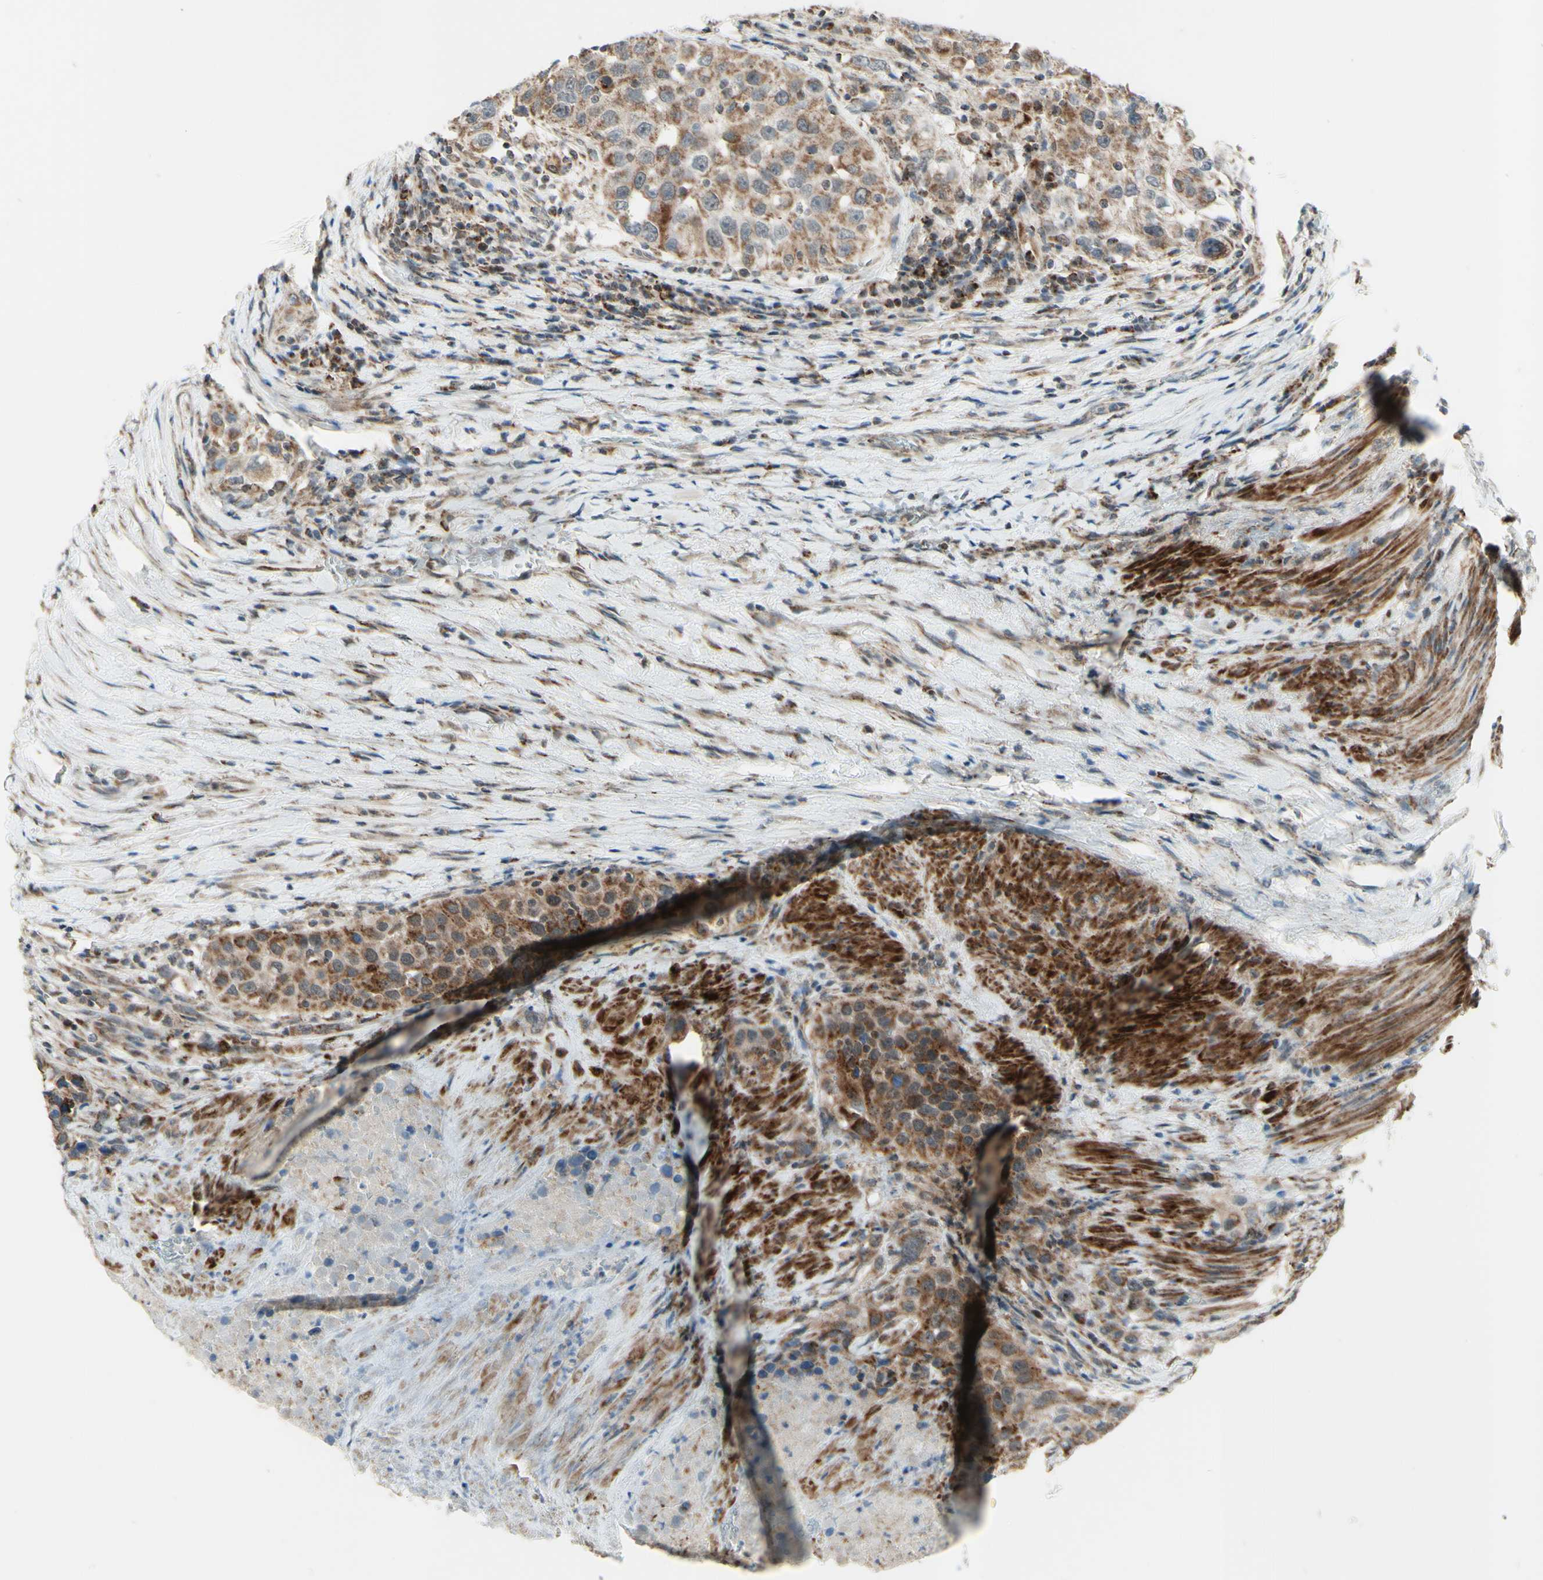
{"staining": {"intensity": "moderate", "quantity": ">75%", "location": "cytoplasmic/membranous"}, "tissue": "urothelial cancer", "cell_type": "Tumor cells", "image_type": "cancer", "snomed": [{"axis": "morphology", "description": "Urothelial carcinoma, High grade"}, {"axis": "topography", "description": "Urinary bladder"}], "caption": "High-grade urothelial carcinoma stained with a brown dye shows moderate cytoplasmic/membranous positive staining in about >75% of tumor cells.", "gene": "DHRS3", "patient": {"sex": "female", "age": 80}}